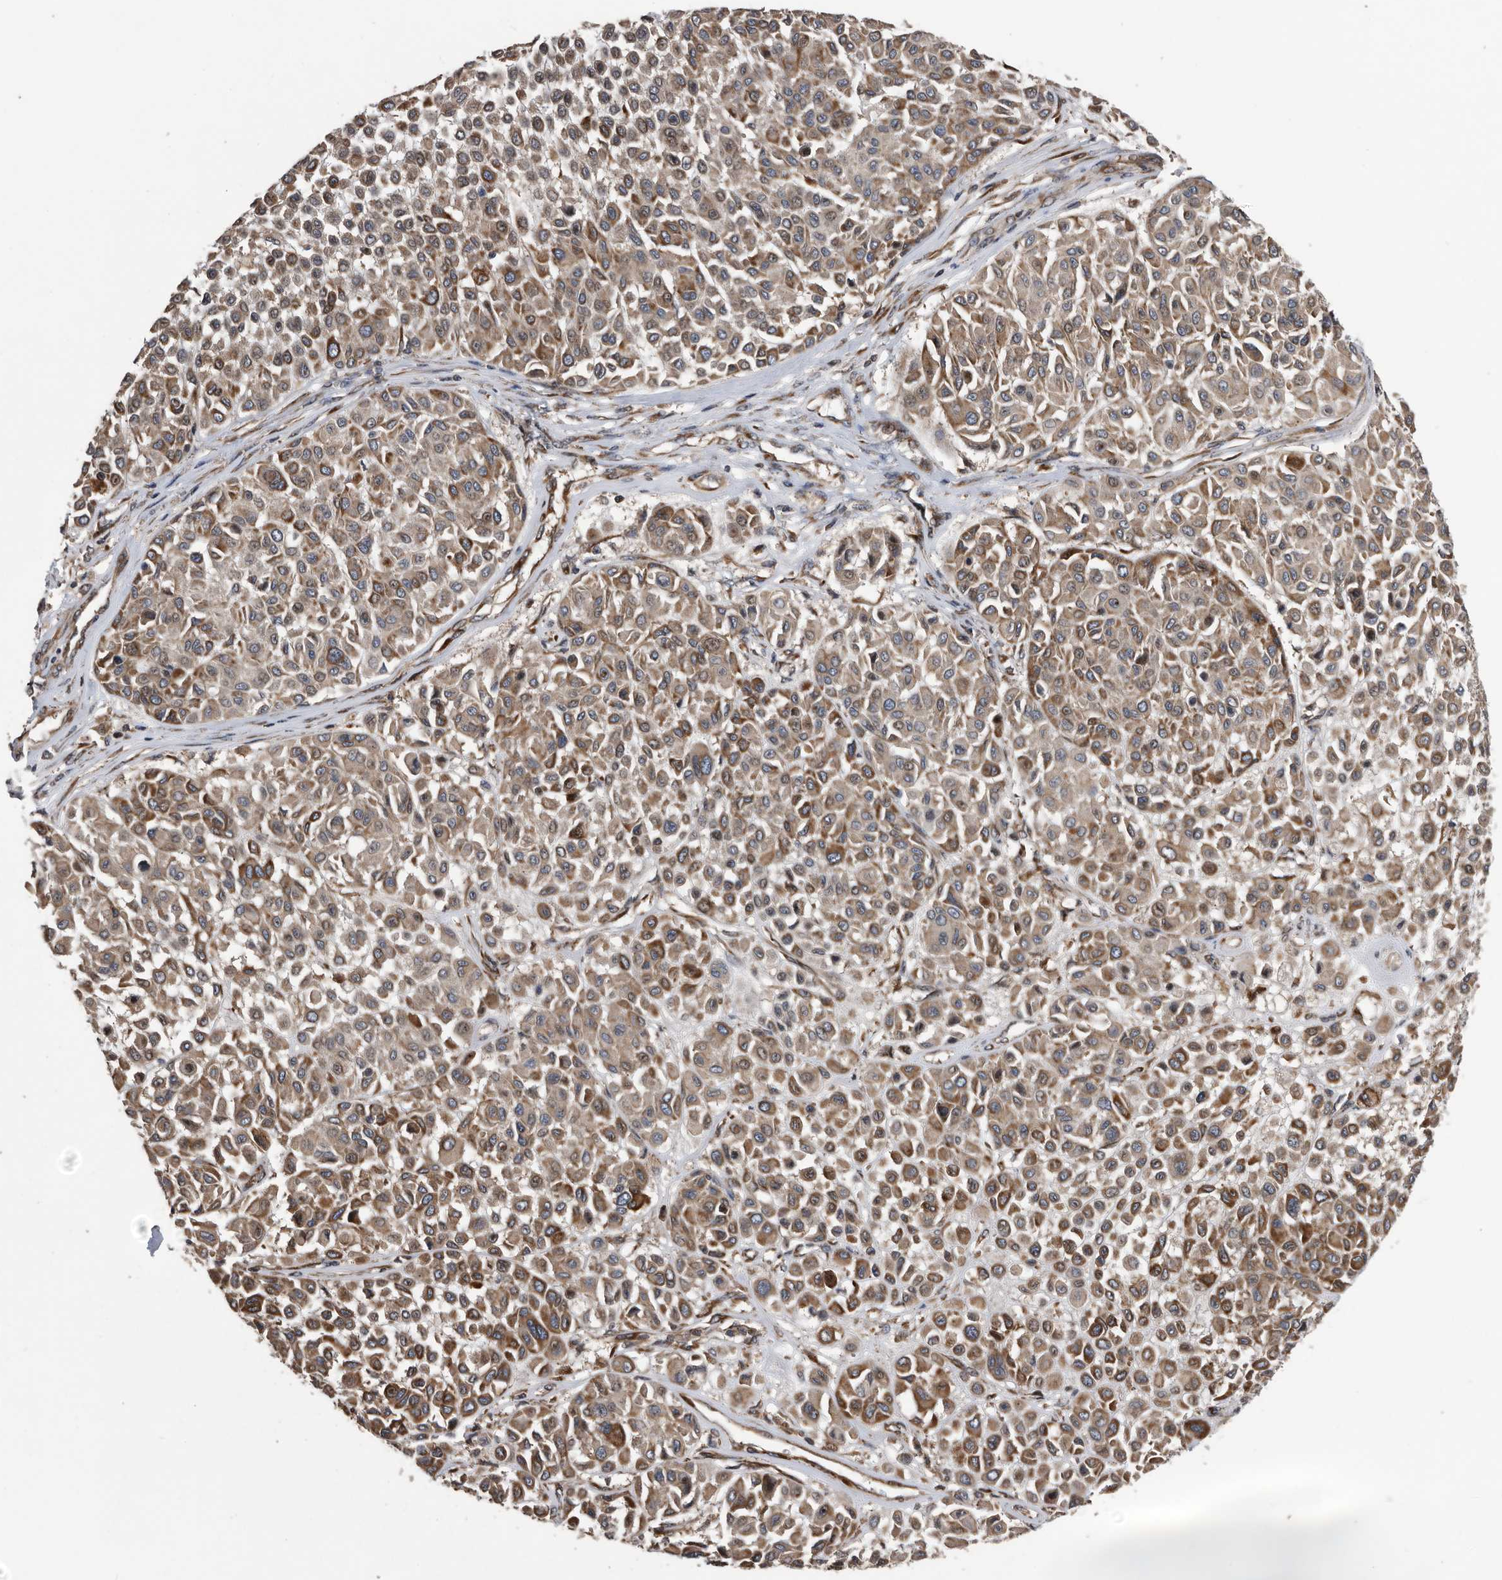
{"staining": {"intensity": "moderate", "quantity": ">75%", "location": "cytoplasmic/membranous"}, "tissue": "melanoma", "cell_type": "Tumor cells", "image_type": "cancer", "snomed": [{"axis": "morphology", "description": "Malignant melanoma, Metastatic site"}, {"axis": "topography", "description": "Soft tissue"}], "caption": "High-magnification brightfield microscopy of malignant melanoma (metastatic site) stained with DAB (brown) and counterstained with hematoxylin (blue). tumor cells exhibit moderate cytoplasmic/membranous expression is appreciated in approximately>75% of cells.", "gene": "SERINC2", "patient": {"sex": "male", "age": 41}}